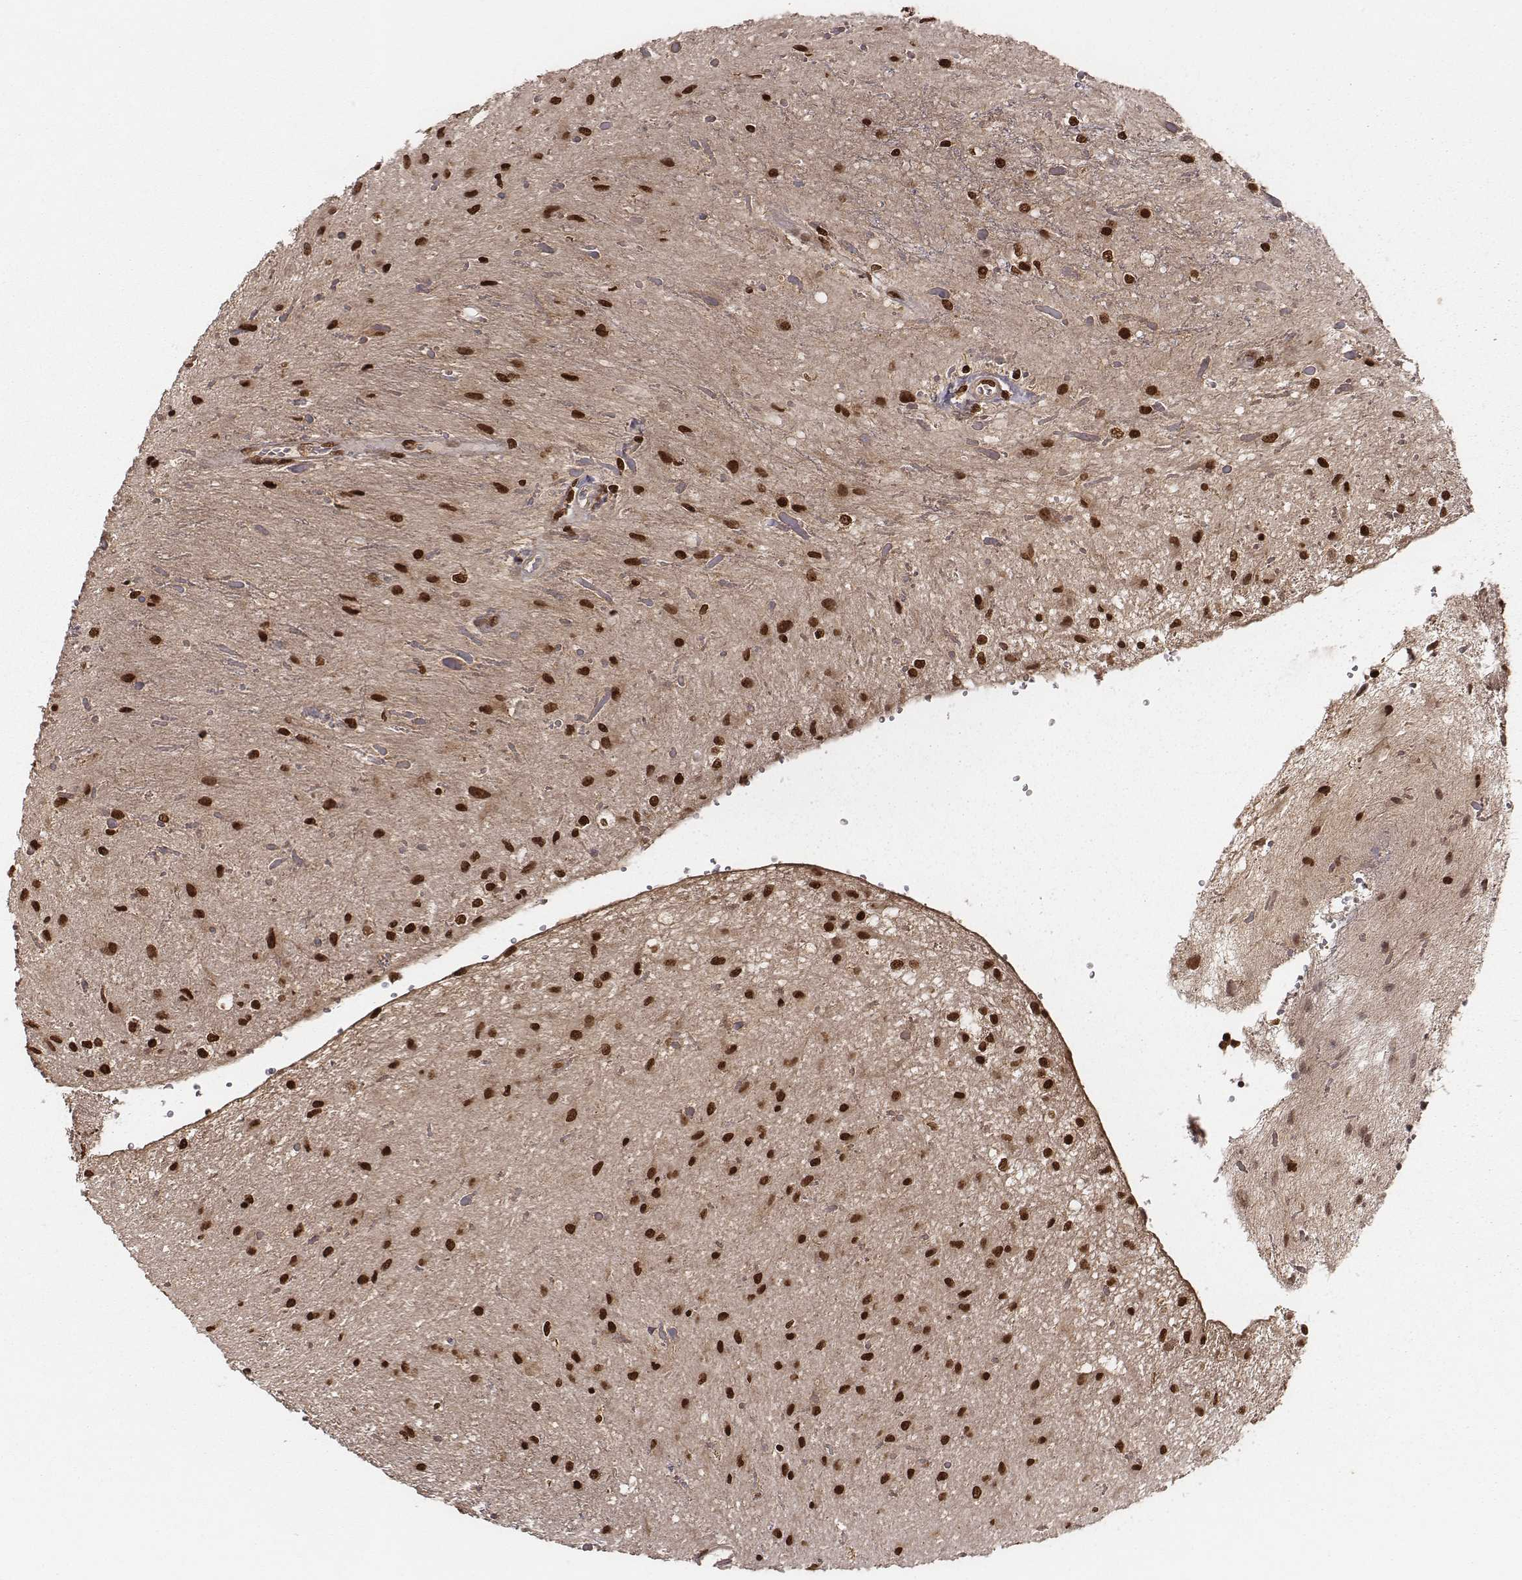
{"staining": {"intensity": "strong", "quantity": ">75%", "location": "cytoplasmic/membranous,nuclear"}, "tissue": "glioma", "cell_type": "Tumor cells", "image_type": "cancer", "snomed": [{"axis": "morphology", "description": "Glioma, malignant, Low grade"}, {"axis": "topography", "description": "Cerebellum"}], "caption": "Strong cytoplasmic/membranous and nuclear protein expression is identified in about >75% of tumor cells in glioma. (DAB = brown stain, brightfield microscopy at high magnification).", "gene": "NFX1", "patient": {"sex": "female", "age": 14}}